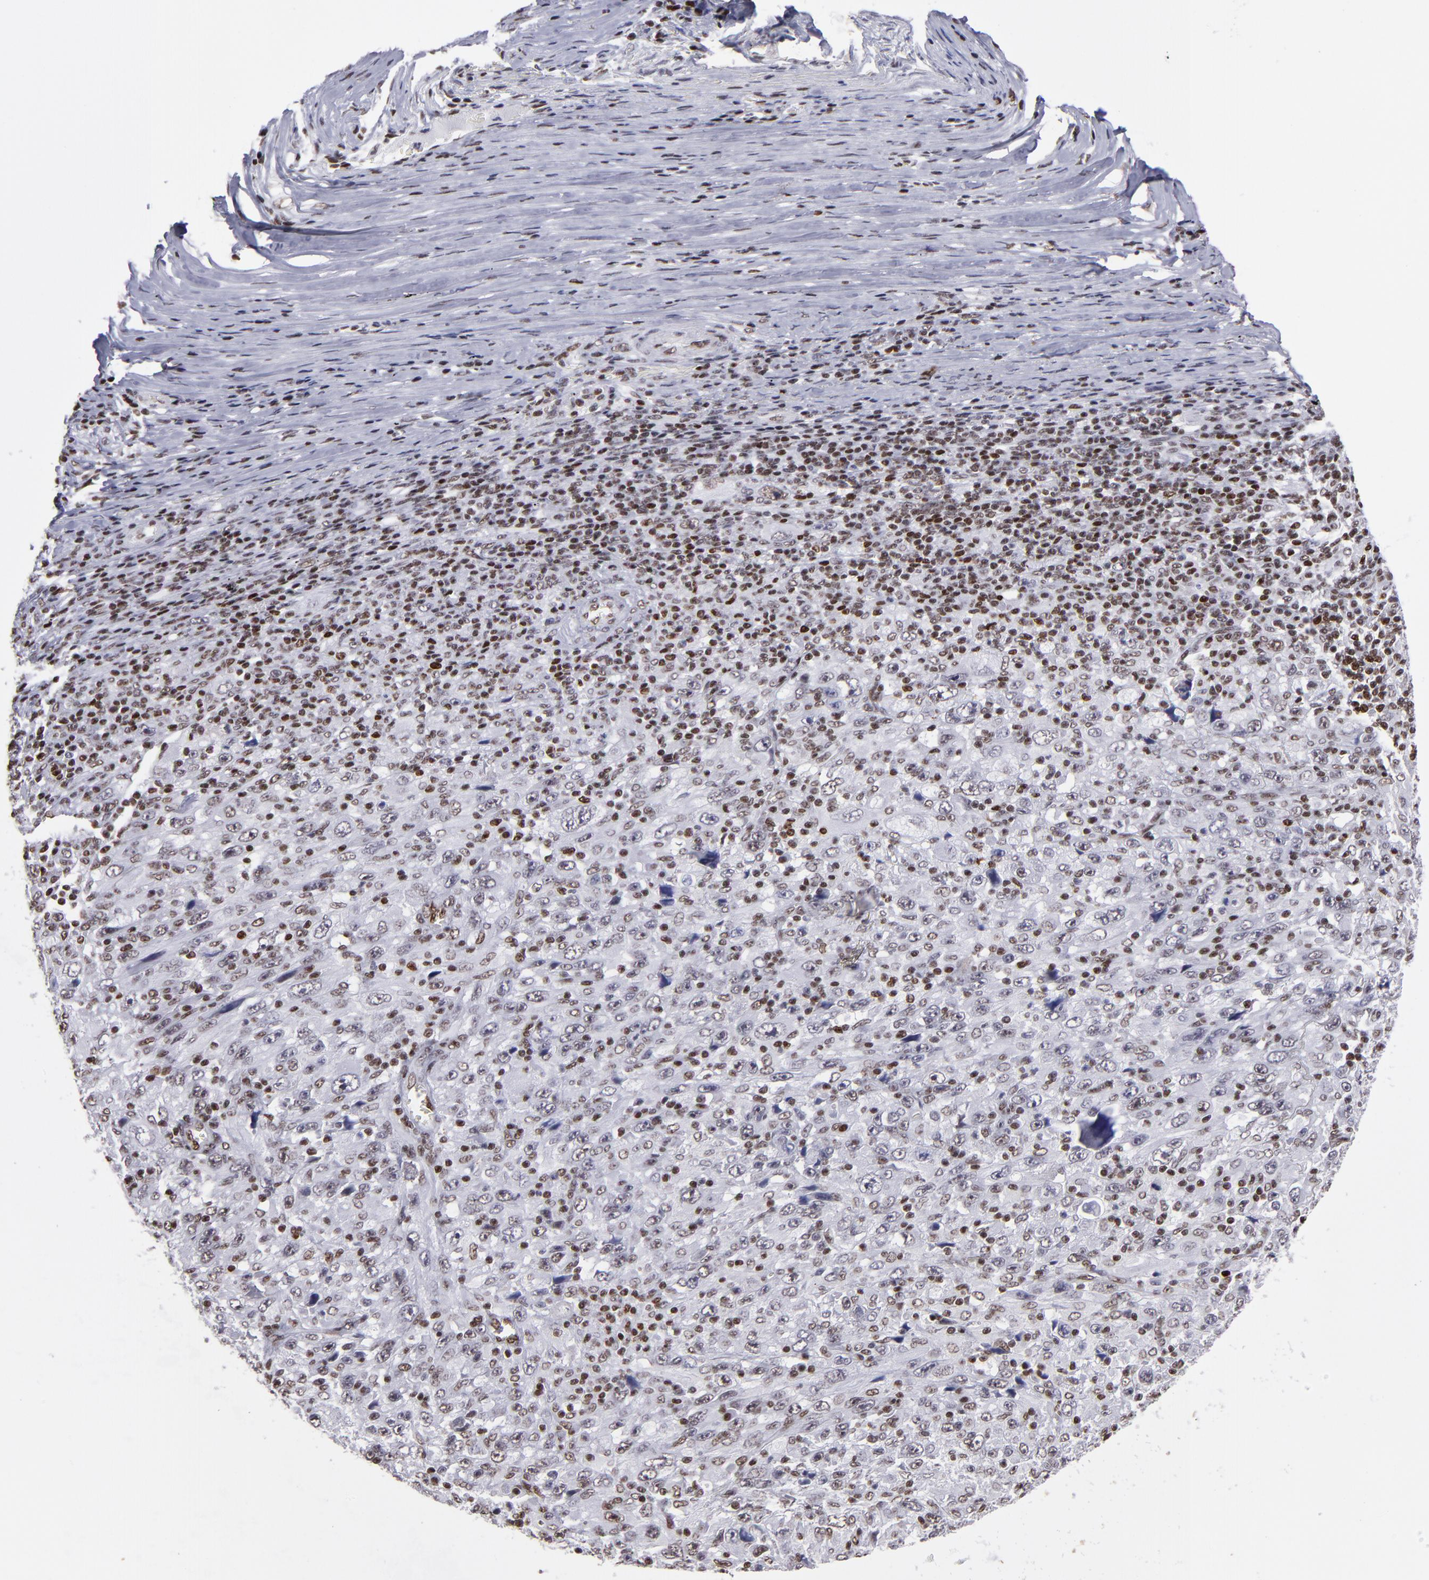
{"staining": {"intensity": "moderate", "quantity": ">75%", "location": "nuclear"}, "tissue": "melanoma", "cell_type": "Tumor cells", "image_type": "cancer", "snomed": [{"axis": "morphology", "description": "Malignant melanoma, Metastatic site"}, {"axis": "topography", "description": "Skin"}], "caption": "A histopathology image showing moderate nuclear expression in approximately >75% of tumor cells in melanoma, as visualized by brown immunohistochemical staining.", "gene": "TERF2", "patient": {"sex": "female", "age": 56}}